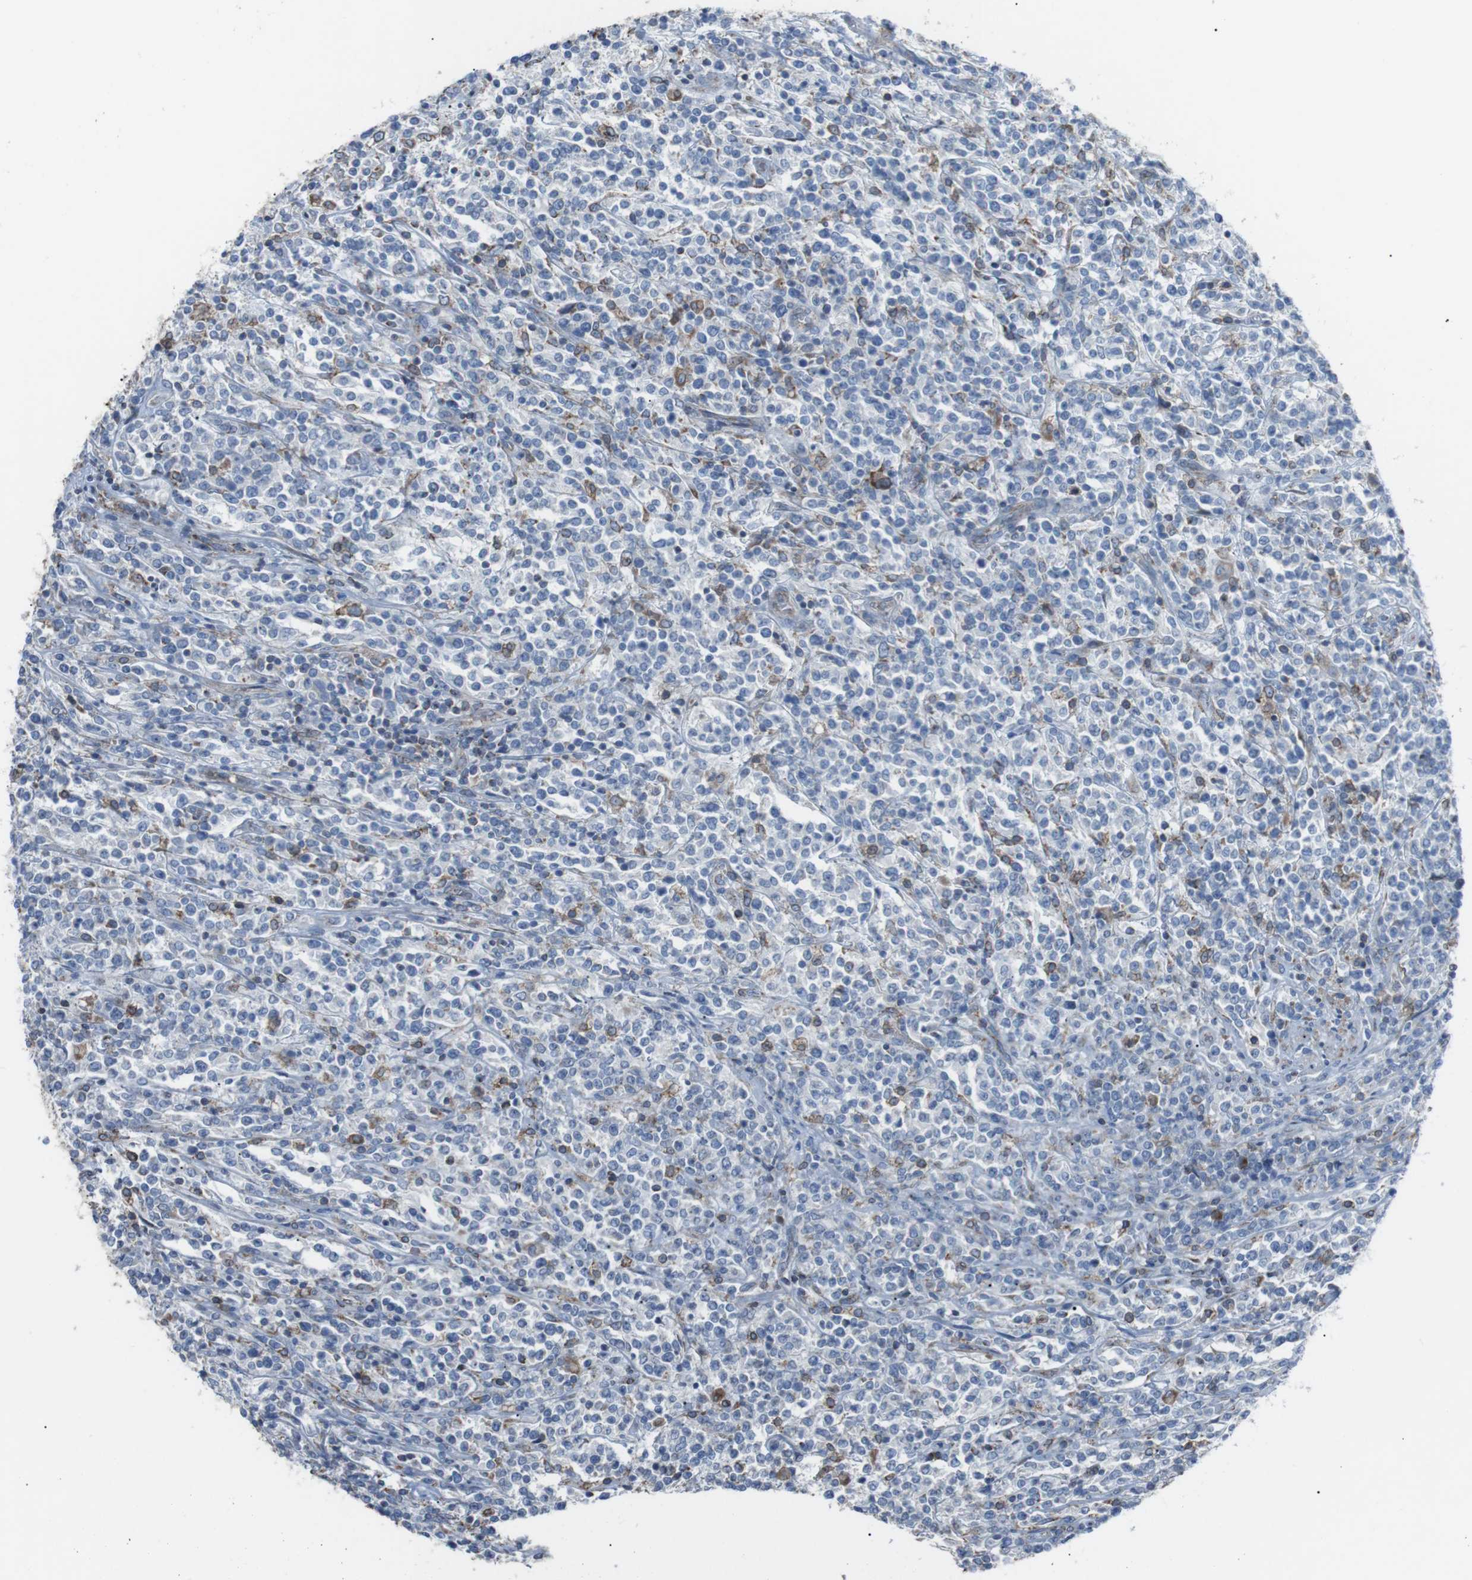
{"staining": {"intensity": "weak", "quantity": "<25%", "location": "cytoplasmic/membranous"}, "tissue": "lymphoma", "cell_type": "Tumor cells", "image_type": "cancer", "snomed": [{"axis": "morphology", "description": "Malignant lymphoma, non-Hodgkin's type, High grade"}, {"axis": "topography", "description": "Soft tissue"}], "caption": "IHC photomicrograph of neoplastic tissue: human malignant lymphoma, non-Hodgkin's type (high-grade) stained with DAB demonstrates no significant protein positivity in tumor cells. (DAB IHC visualized using brightfield microscopy, high magnification).", "gene": "CISD2", "patient": {"sex": "male", "age": 18}}